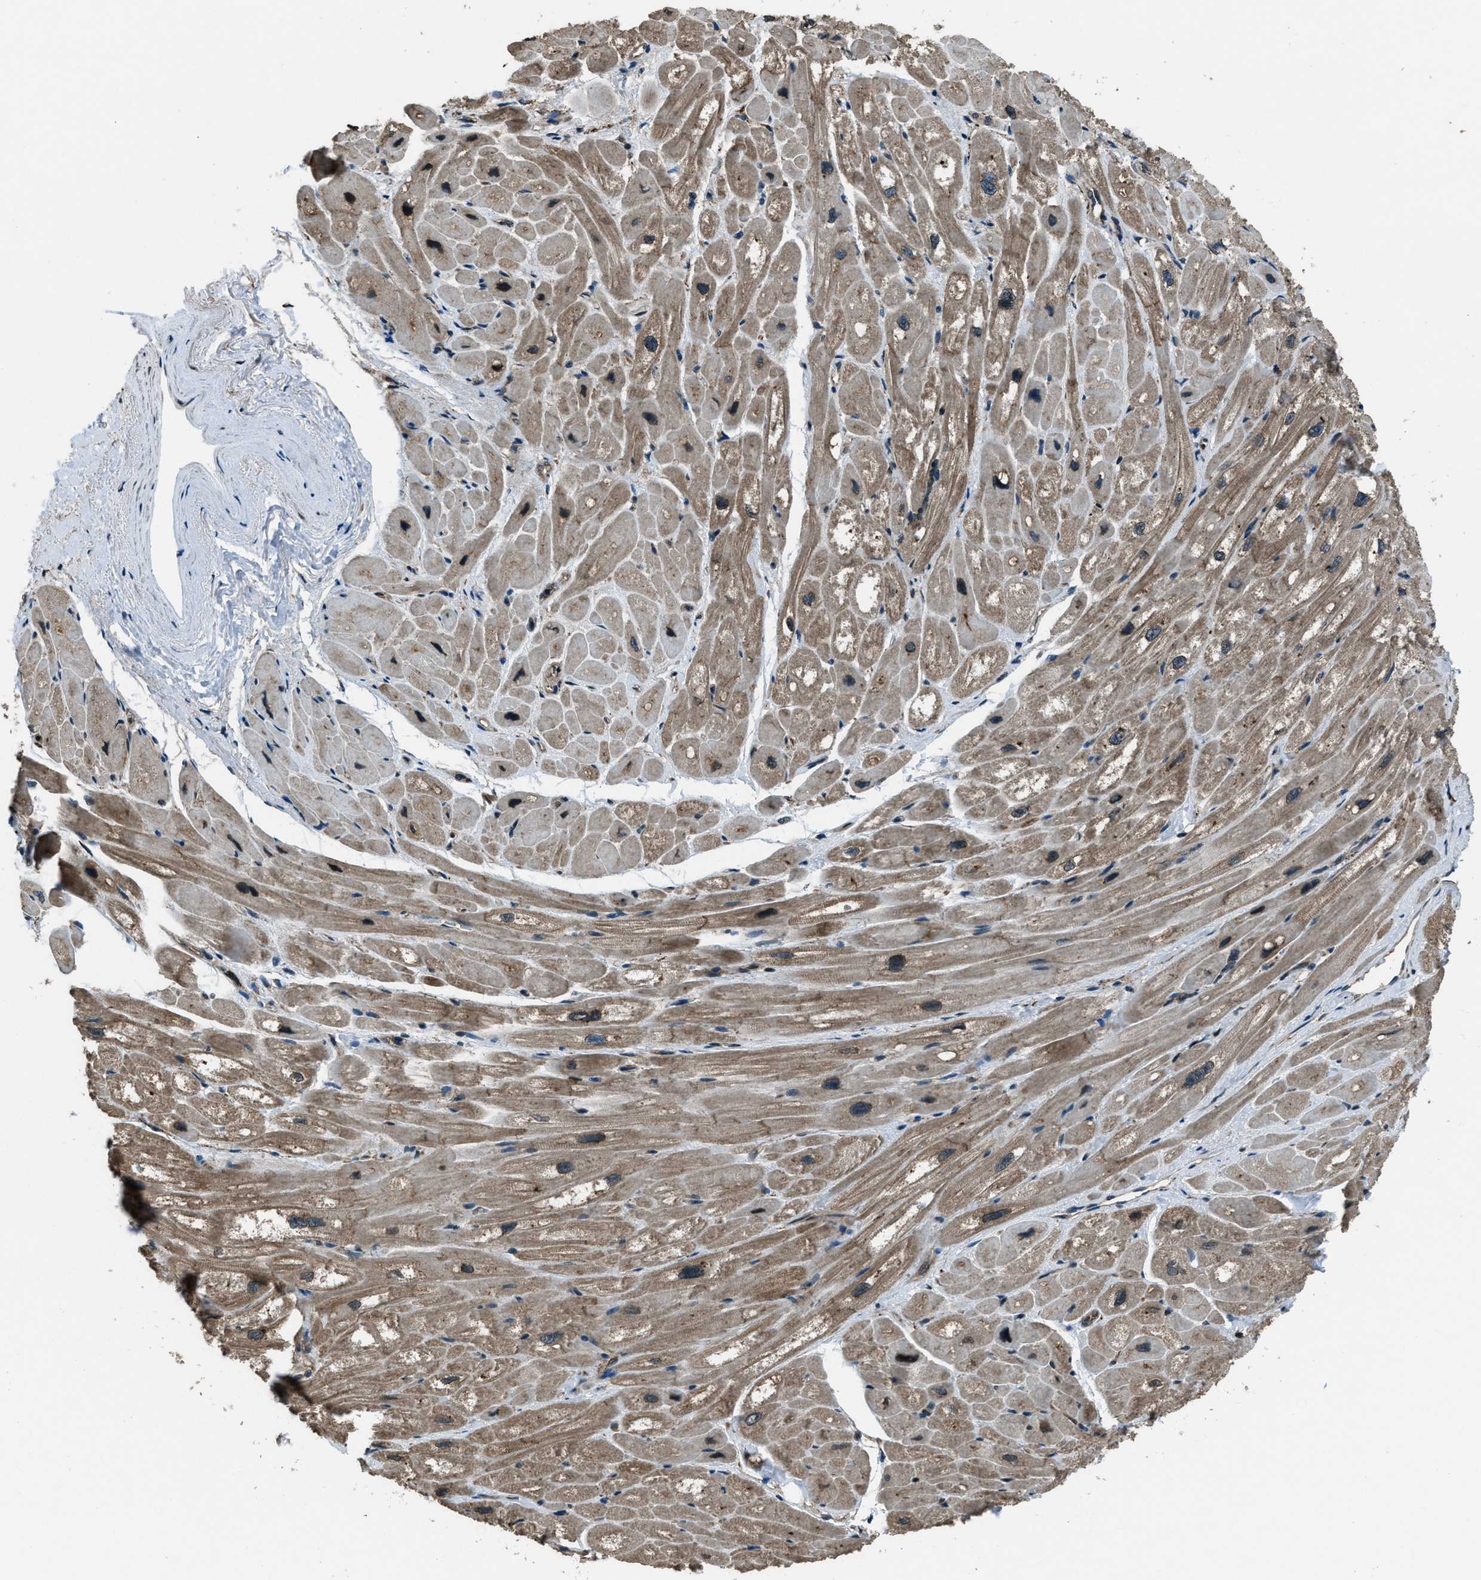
{"staining": {"intensity": "moderate", "quantity": "25%-75%", "location": "cytoplasmic/membranous"}, "tissue": "heart muscle", "cell_type": "Cardiomyocytes", "image_type": "normal", "snomed": [{"axis": "morphology", "description": "Normal tissue, NOS"}, {"axis": "topography", "description": "Heart"}], "caption": "Benign heart muscle exhibits moderate cytoplasmic/membranous staining in approximately 25%-75% of cardiomyocytes, visualized by immunohistochemistry. (DAB IHC, brown staining for protein, blue staining for nuclei).", "gene": "TRIM4", "patient": {"sex": "male", "age": 49}}